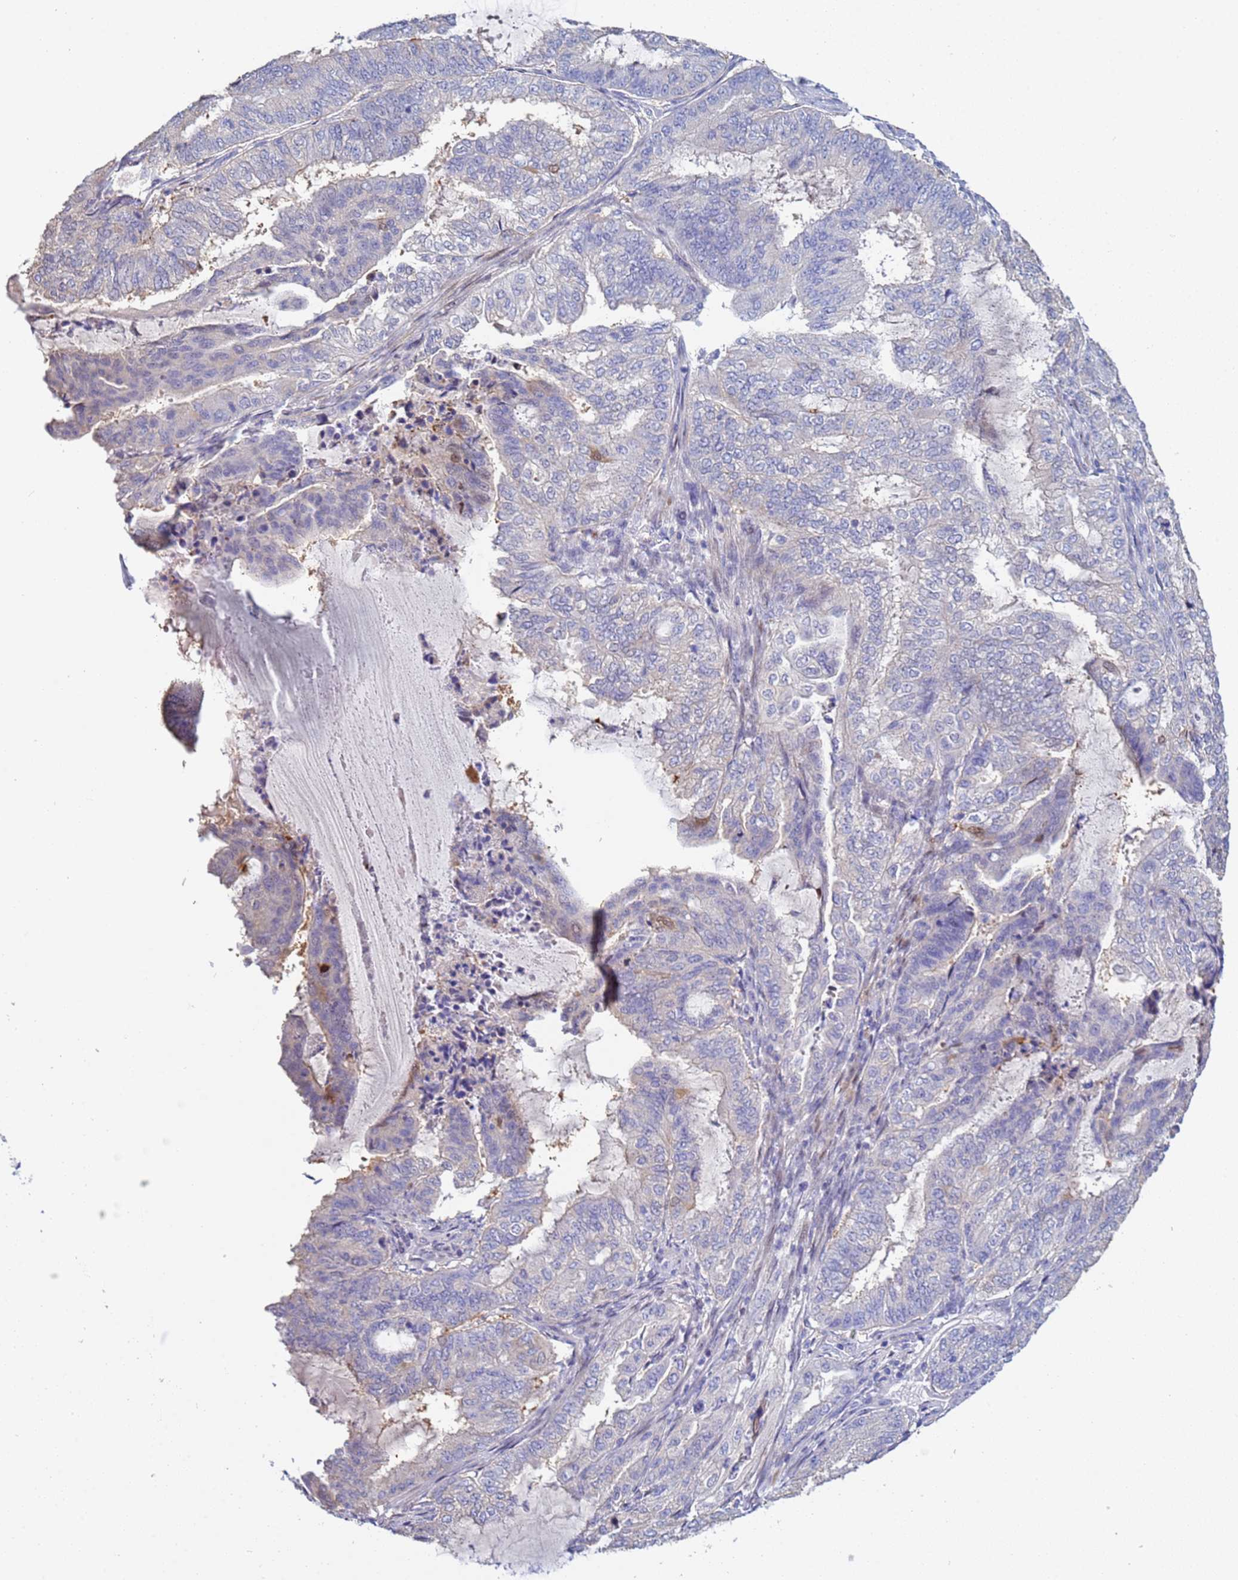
{"staining": {"intensity": "negative", "quantity": "none", "location": "none"}, "tissue": "endometrial cancer", "cell_type": "Tumor cells", "image_type": "cancer", "snomed": [{"axis": "morphology", "description": "Adenocarcinoma, NOS"}, {"axis": "topography", "description": "Endometrium"}], "caption": "Tumor cells are negative for protein expression in human adenocarcinoma (endometrial).", "gene": "PPP6R1", "patient": {"sex": "female", "age": 51}}